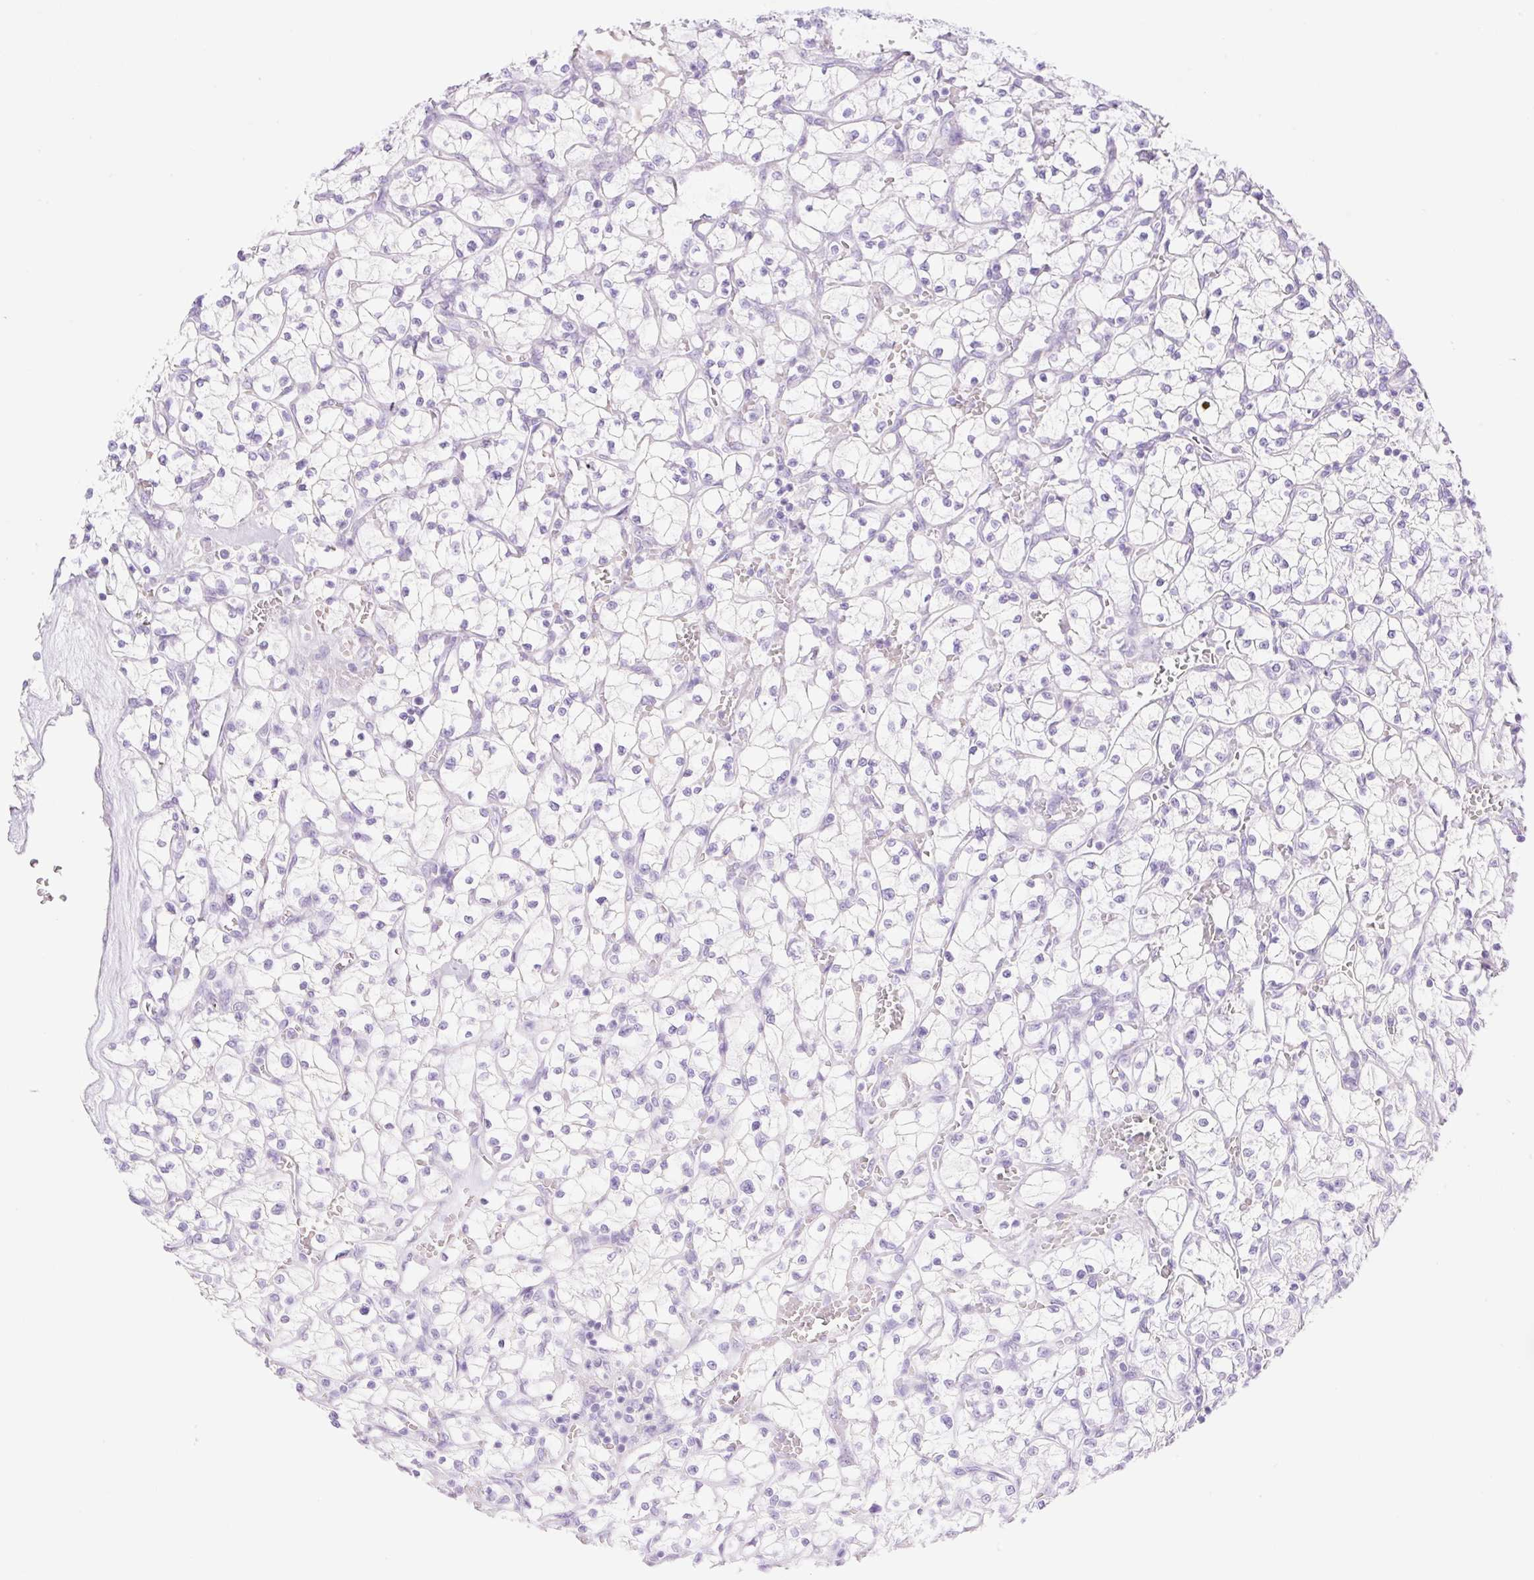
{"staining": {"intensity": "negative", "quantity": "none", "location": "none"}, "tissue": "renal cancer", "cell_type": "Tumor cells", "image_type": "cancer", "snomed": [{"axis": "morphology", "description": "Adenocarcinoma, NOS"}, {"axis": "topography", "description": "Kidney"}], "caption": "An immunohistochemistry (IHC) image of renal cancer is shown. There is no staining in tumor cells of renal cancer.", "gene": "CDX1", "patient": {"sex": "female", "age": 64}}